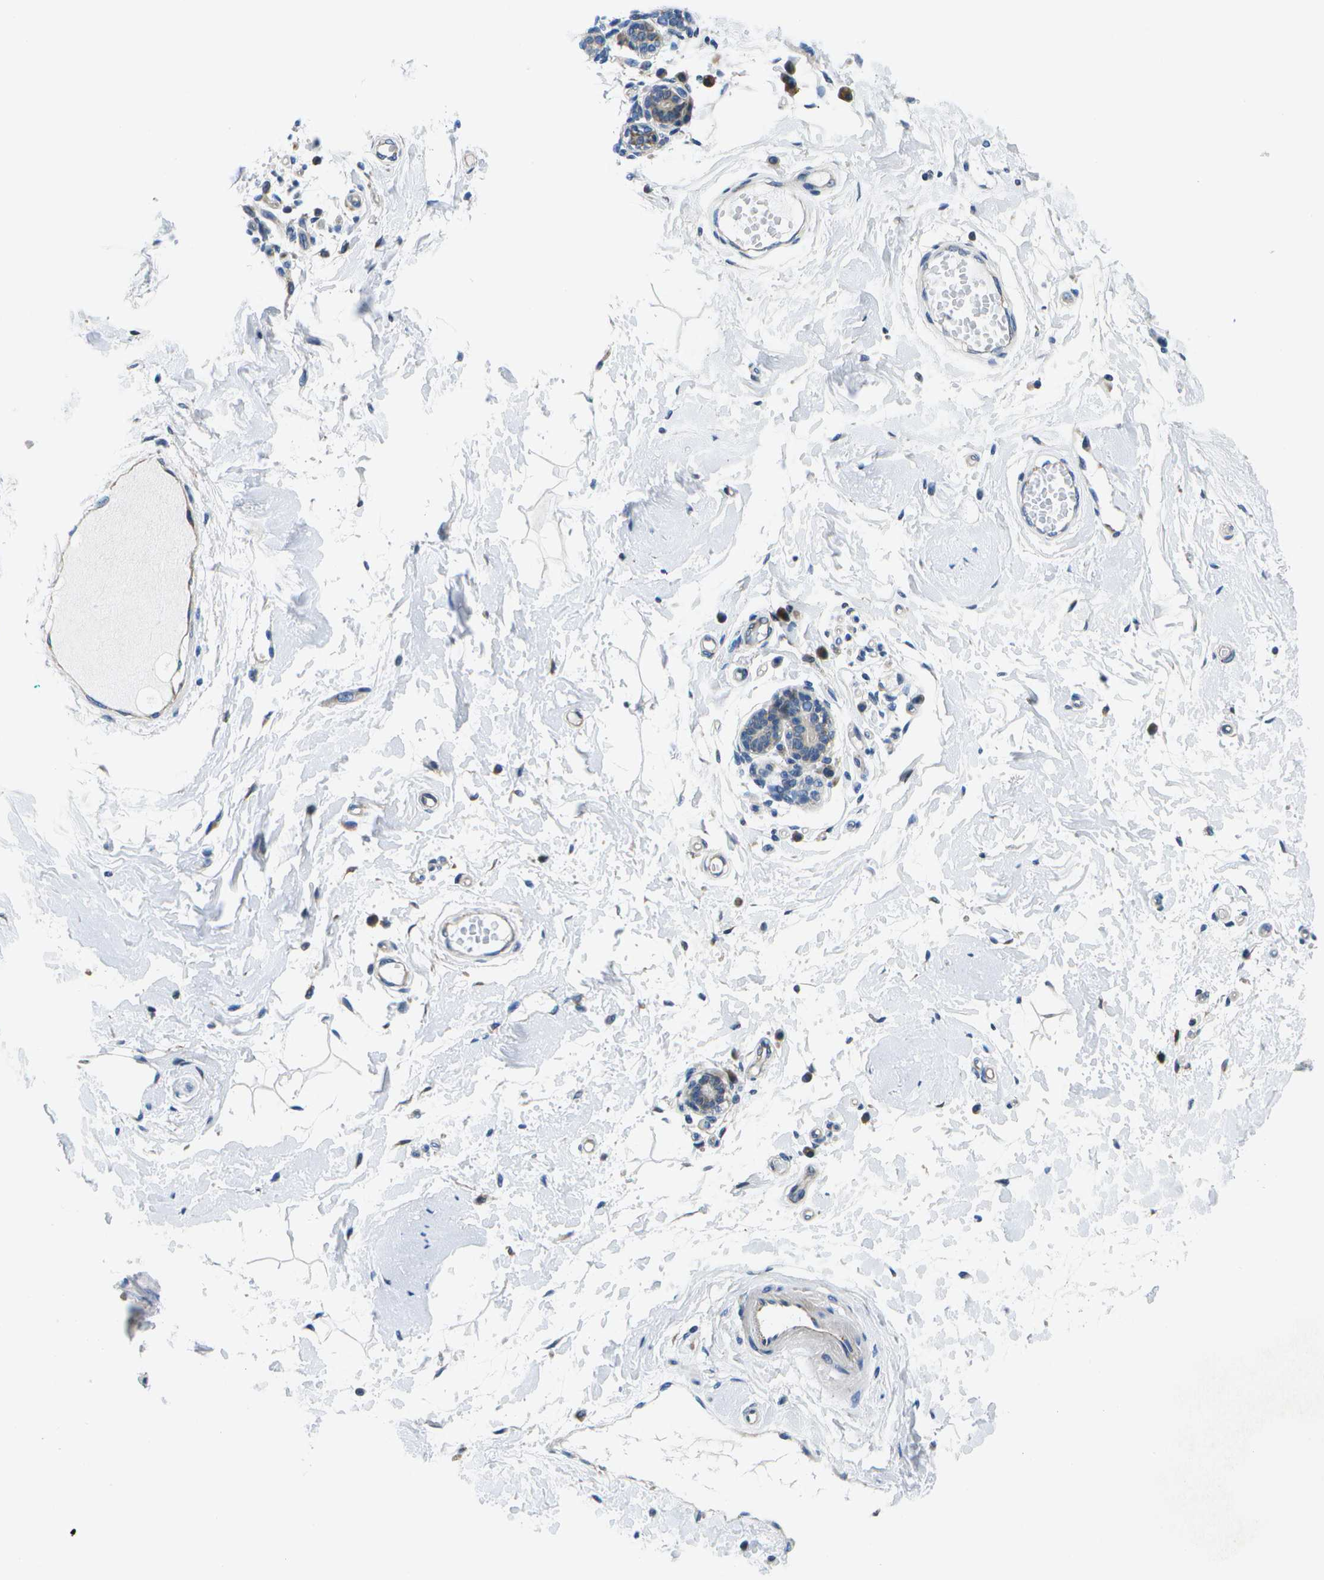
{"staining": {"intensity": "negative", "quantity": "none", "location": "none"}, "tissue": "breast", "cell_type": "Adipocytes", "image_type": "normal", "snomed": [{"axis": "morphology", "description": "Normal tissue, NOS"}, {"axis": "morphology", "description": "Lobular carcinoma"}, {"axis": "topography", "description": "Breast"}], "caption": "Breast stained for a protein using immunohistochemistry shows no expression adipocytes.", "gene": "GDF5", "patient": {"sex": "female", "age": 59}}